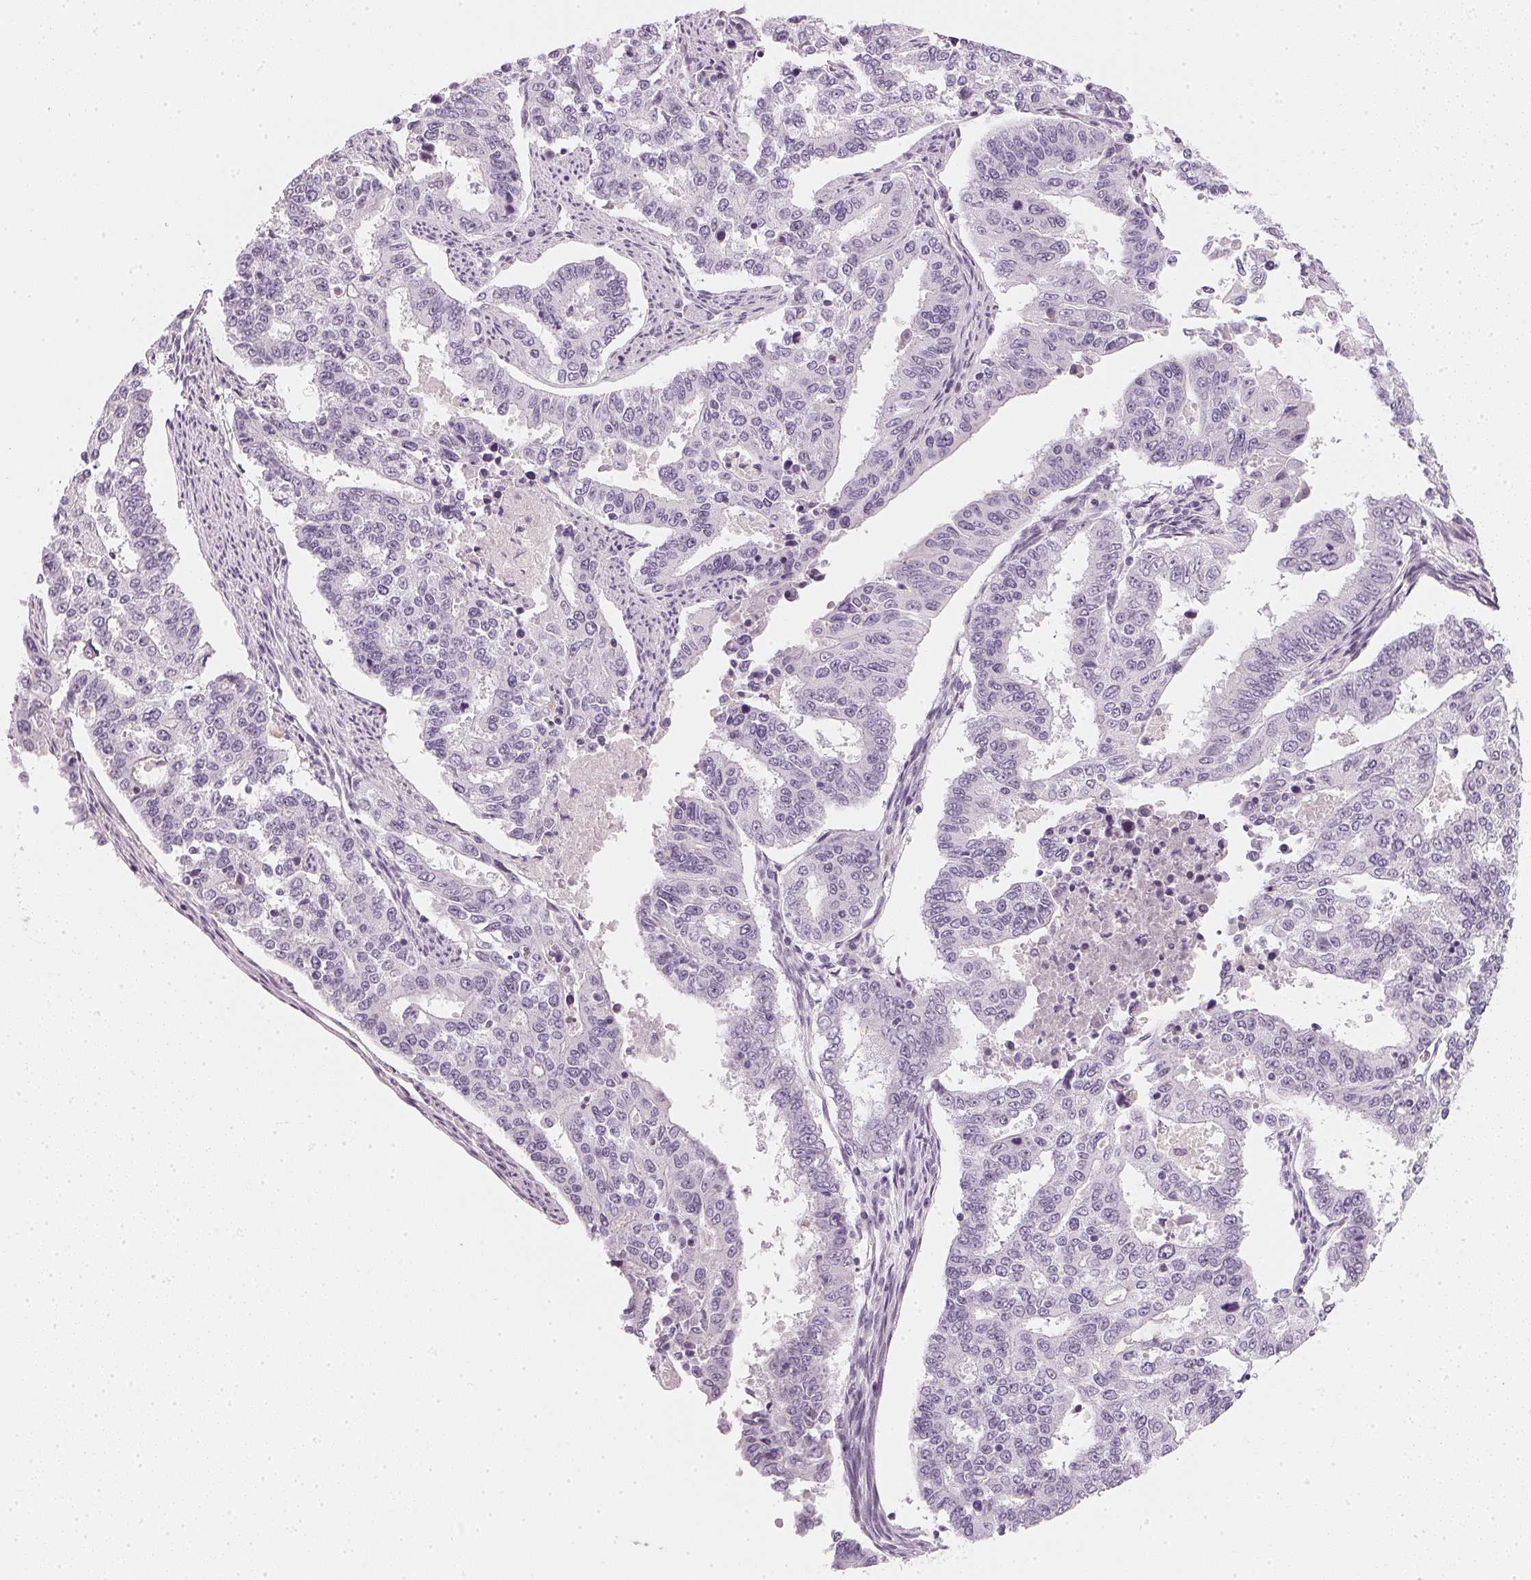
{"staining": {"intensity": "negative", "quantity": "none", "location": "none"}, "tissue": "endometrial cancer", "cell_type": "Tumor cells", "image_type": "cancer", "snomed": [{"axis": "morphology", "description": "Adenocarcinoma, NOS"}, {"axis": "topography", "description": "Uterus"}], "caption": "Immunohistochemistry (IHC) of human endometrial cancer shows no staining in tumor cells.", "gene": "CHST4", "patient": {"sex": "female", "age": 59}}